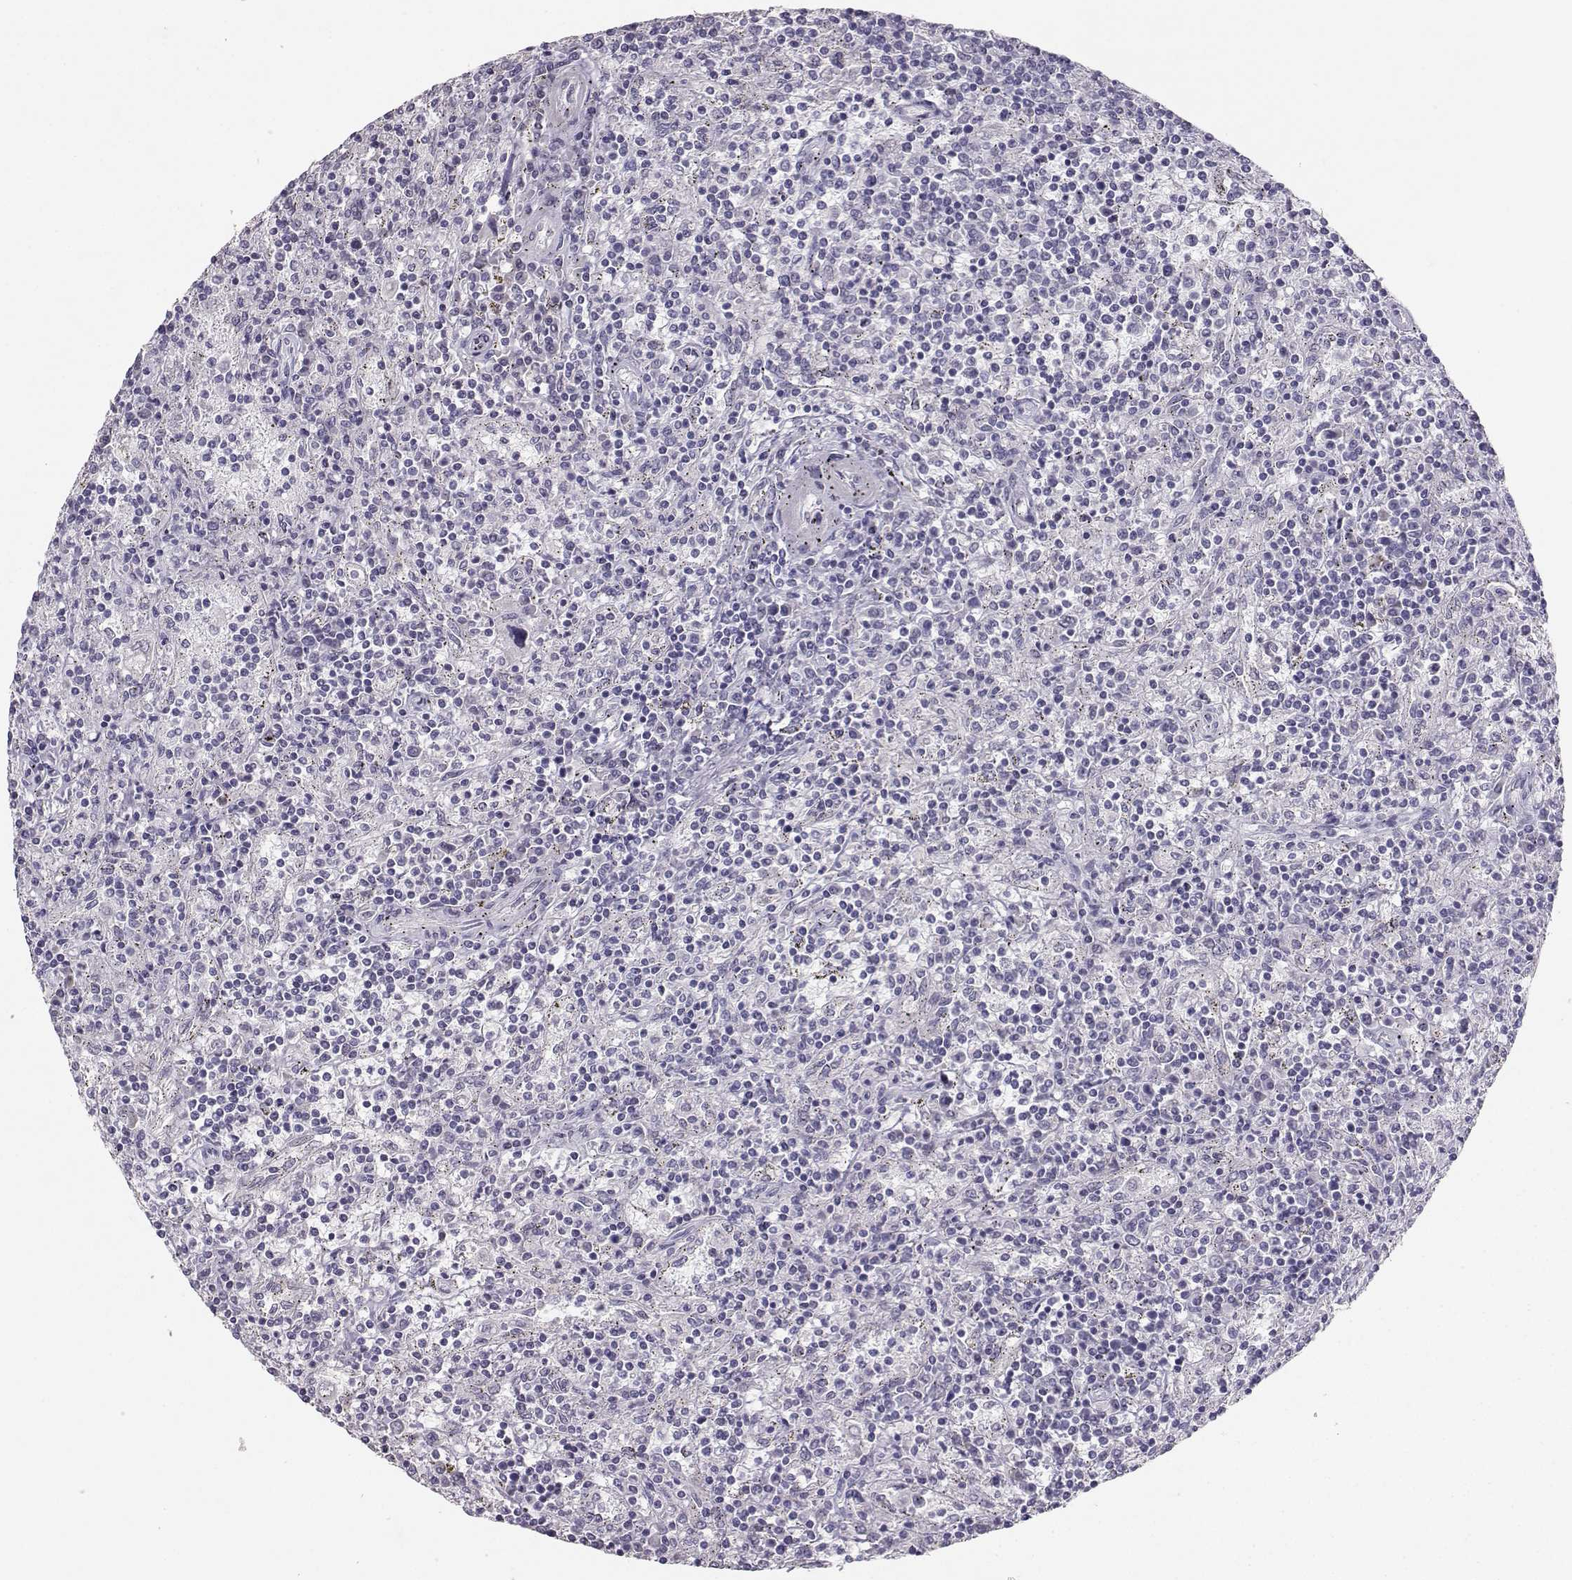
{"staining": {"intensity": "negative", "quantity": "none", "location": "none"}, "tissue": "lymphoma", "cell_type": "Tumor cells", "image_type": "cancer", "snomed": [{"axis": "morphology", "description": "Malignant lymphoma, non-Hodgkin's type, Low grade"}, {"axis": "topography", "description": "Spleen"}], "caption": "This is a micrograph of immunohistochemistry staining of malignant lymphoma, non-Hodgkin's type (low-grade), which shows no positivity in tumor cells. (Brightfield microscopy of DAB (3,3'-diaminobenzidine) IHC at high magnification).", "gene": "PKP2", "patient": {"sex": "male", "age": 62}}